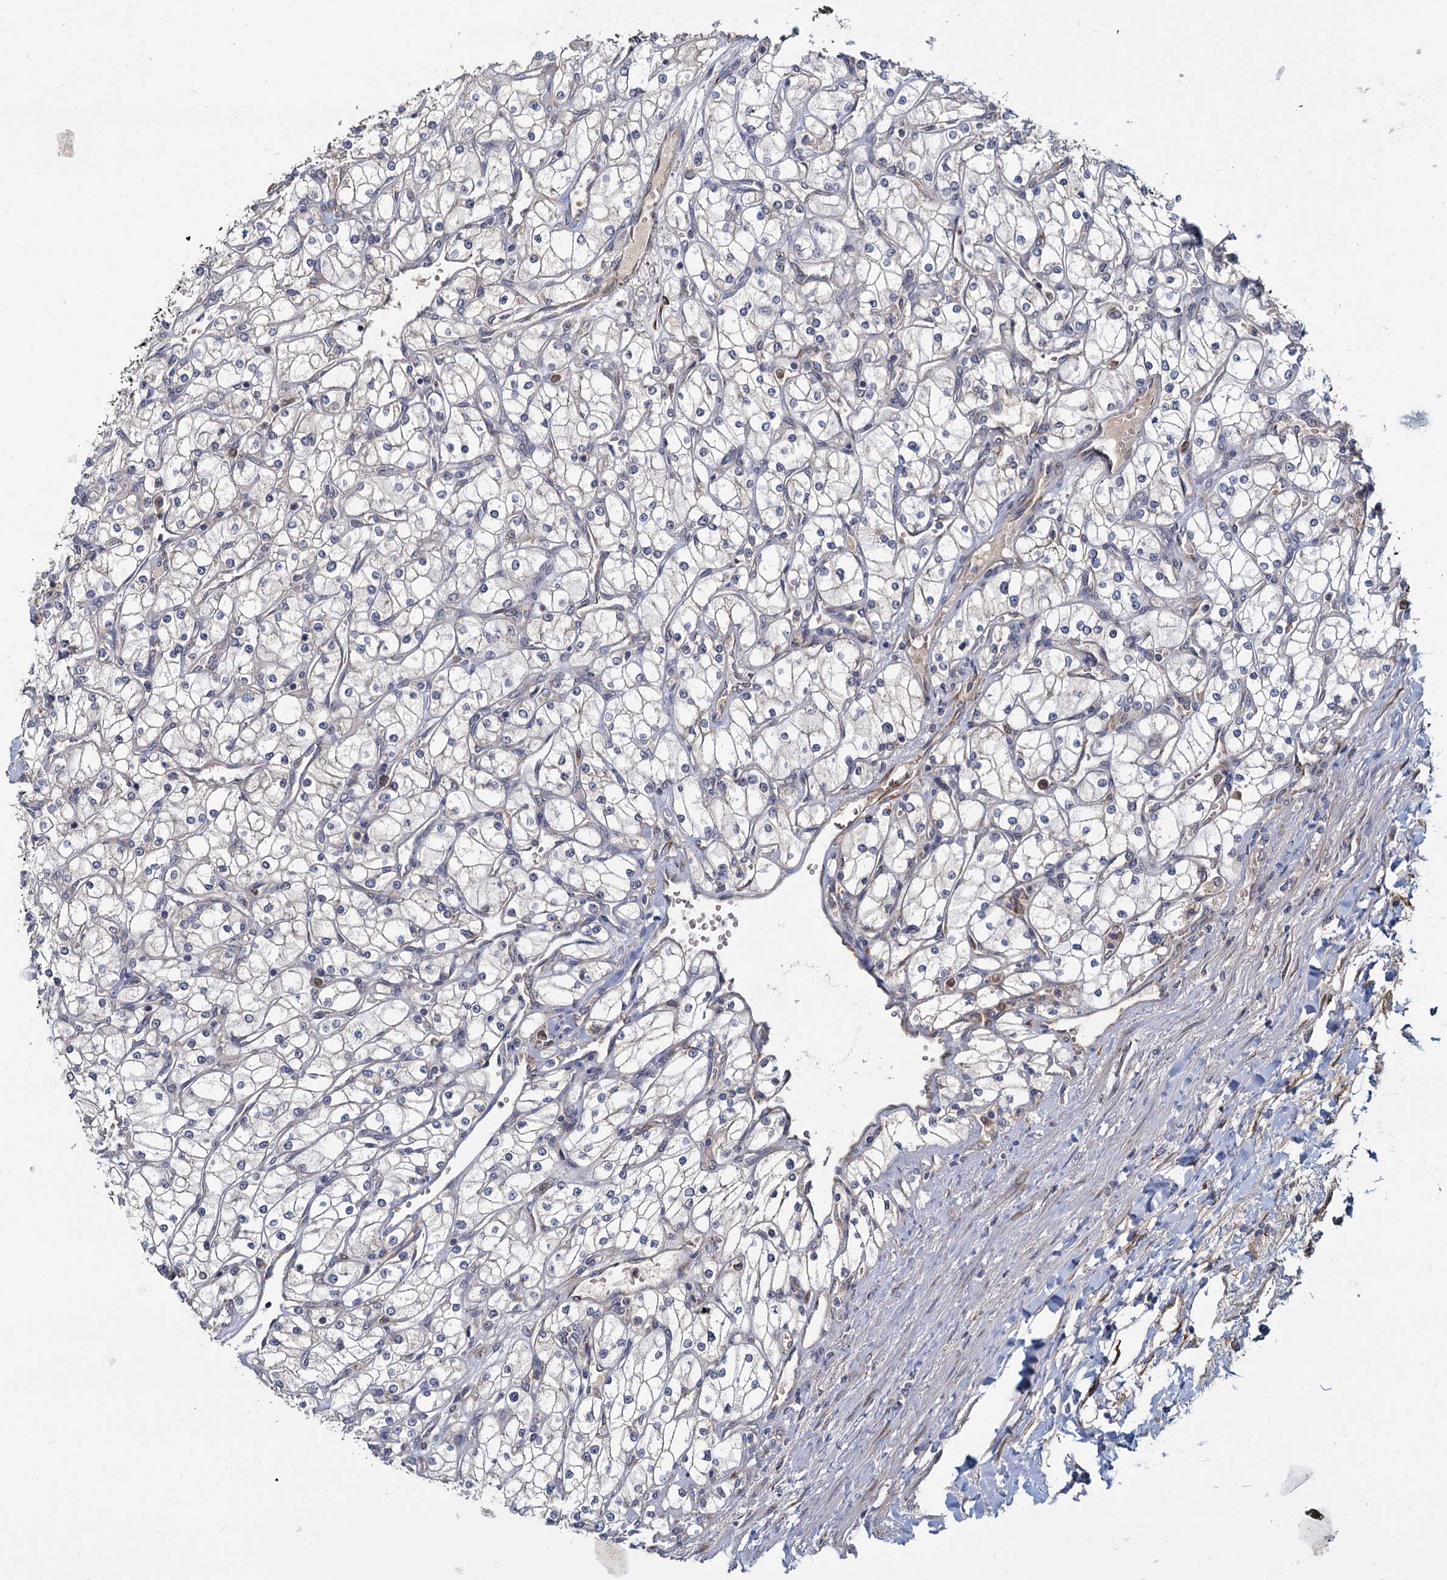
{"staining": {"intensity": "negative", "quantity": "none", "location": "none"}, "tissue": "renal cancer", "cell_type": "Tumor cells", "image_type": "cancer", "snomed": [{"axis": "morphology", "description": "Adenocarcinoma, NOS"}, {"axis": "topography", "description": "Kidney"}], "caption": "Renal adenocarcinoma stained for a protein using immunohistochemistry (IHC) shows no staining tumor cells.", "gene": "LRRC51", "patient": {"sex": "male", "age": 80}}